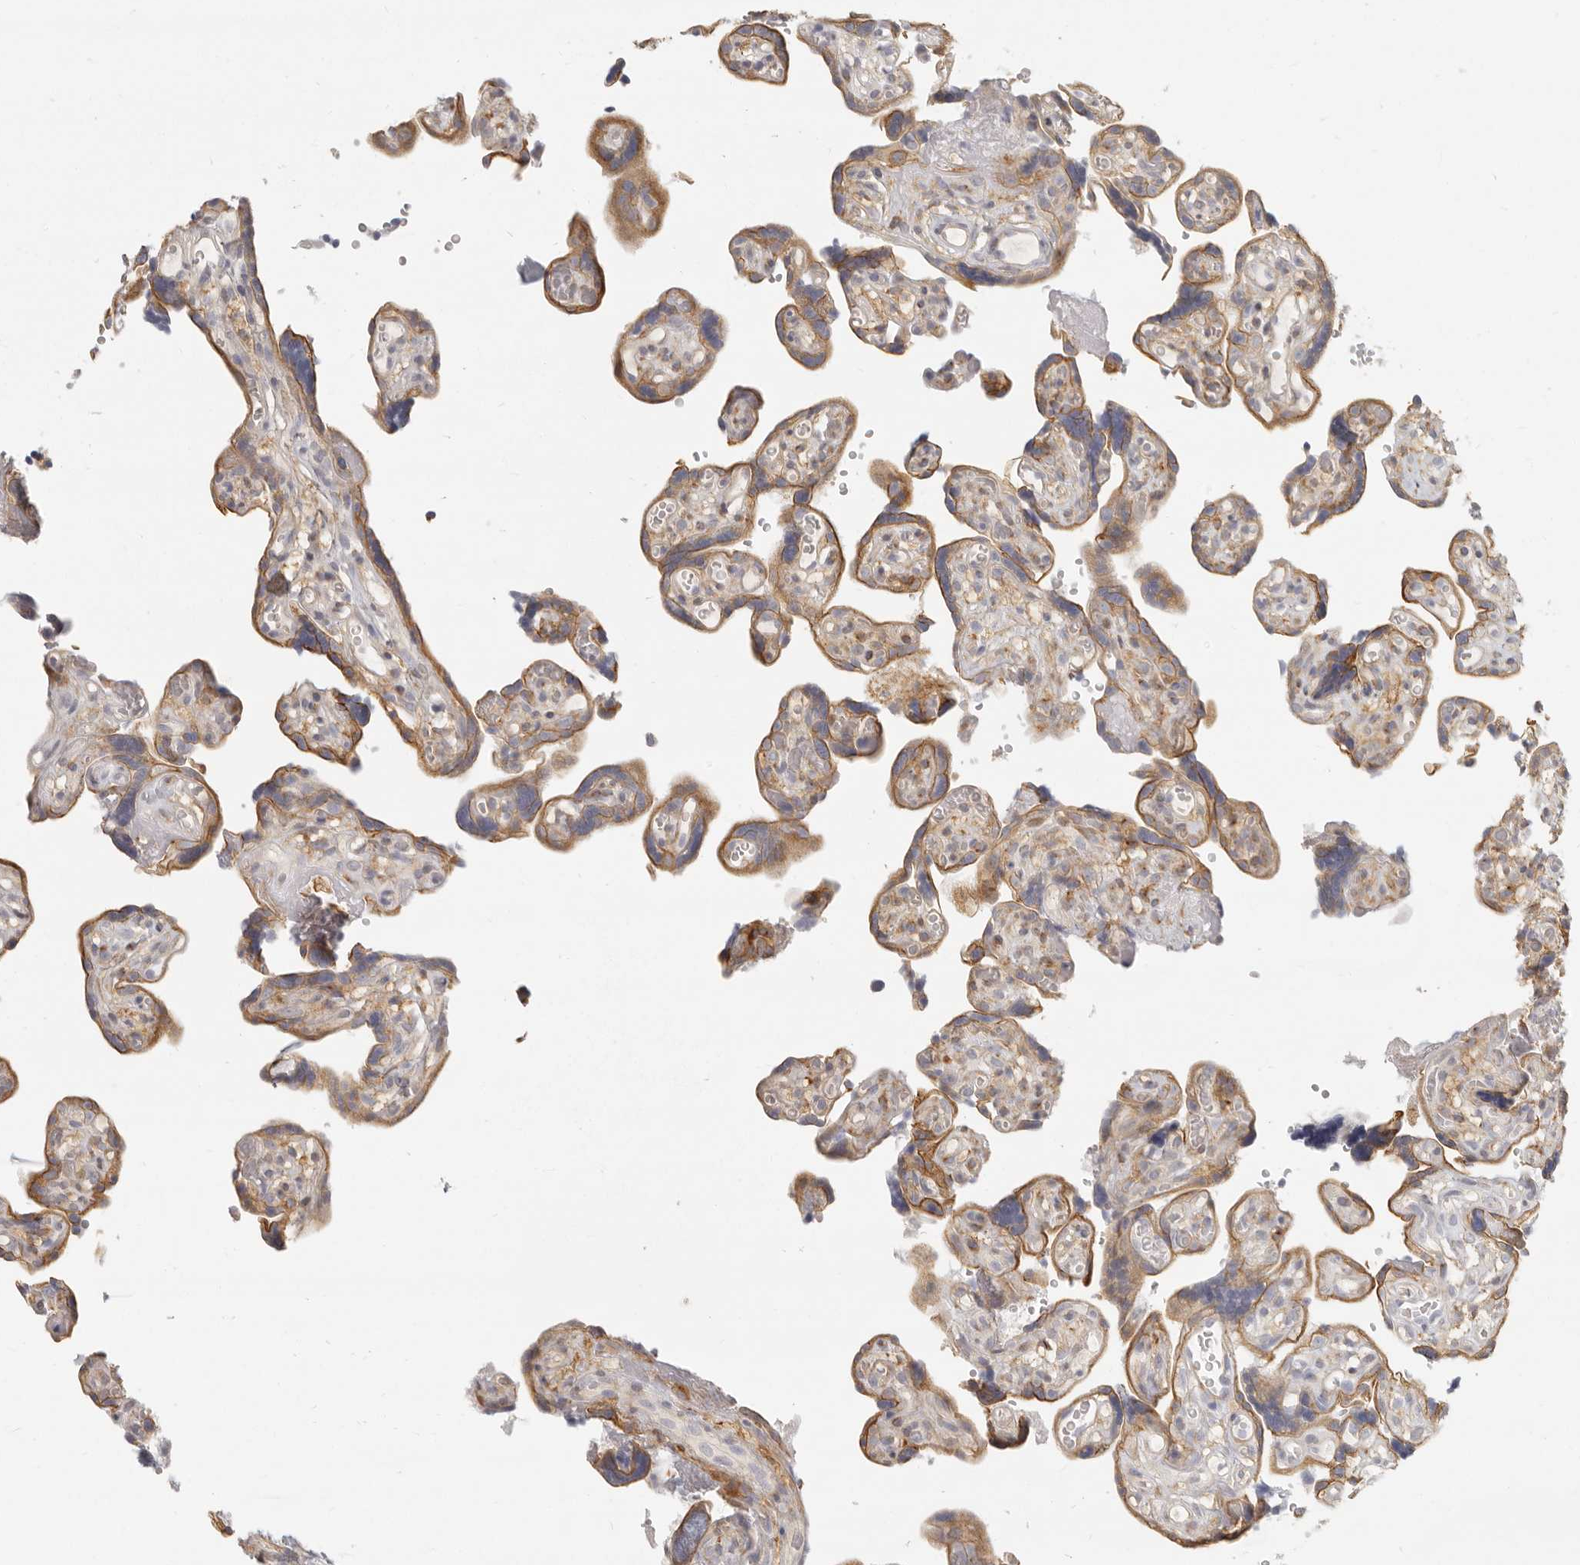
{"staining": {"intensity": "moderate", "quantity": "25%-75%", "location": "cytoplasmic/membranous"}, "tissue": "placenta", "cell_type": "Decidual cells", "image_type": "normal", "snomed": [{"axis": "morphology", "description": "Normal tissue, NOS"}, {"axis": "topography", "description": "Placenta"}], "caption": "High-magnification brightfield microscopy of normal placenta stained with DAB (3,3'-diaminobenzidine) (brown) and counterstained with hematoxylin (blue). decidual cells exhibit moderate cytoplasmic/membranous staining is seen in approximately25%-75% of cells. The protein is stained brown, and the nuclei are stained in blue (DAB (3,3'-diaminobenzidine) IHC with brightfield microscopy, high magnification).", "gene": "NIBAN1", "patient": {"sex": "female", "age": 30}}